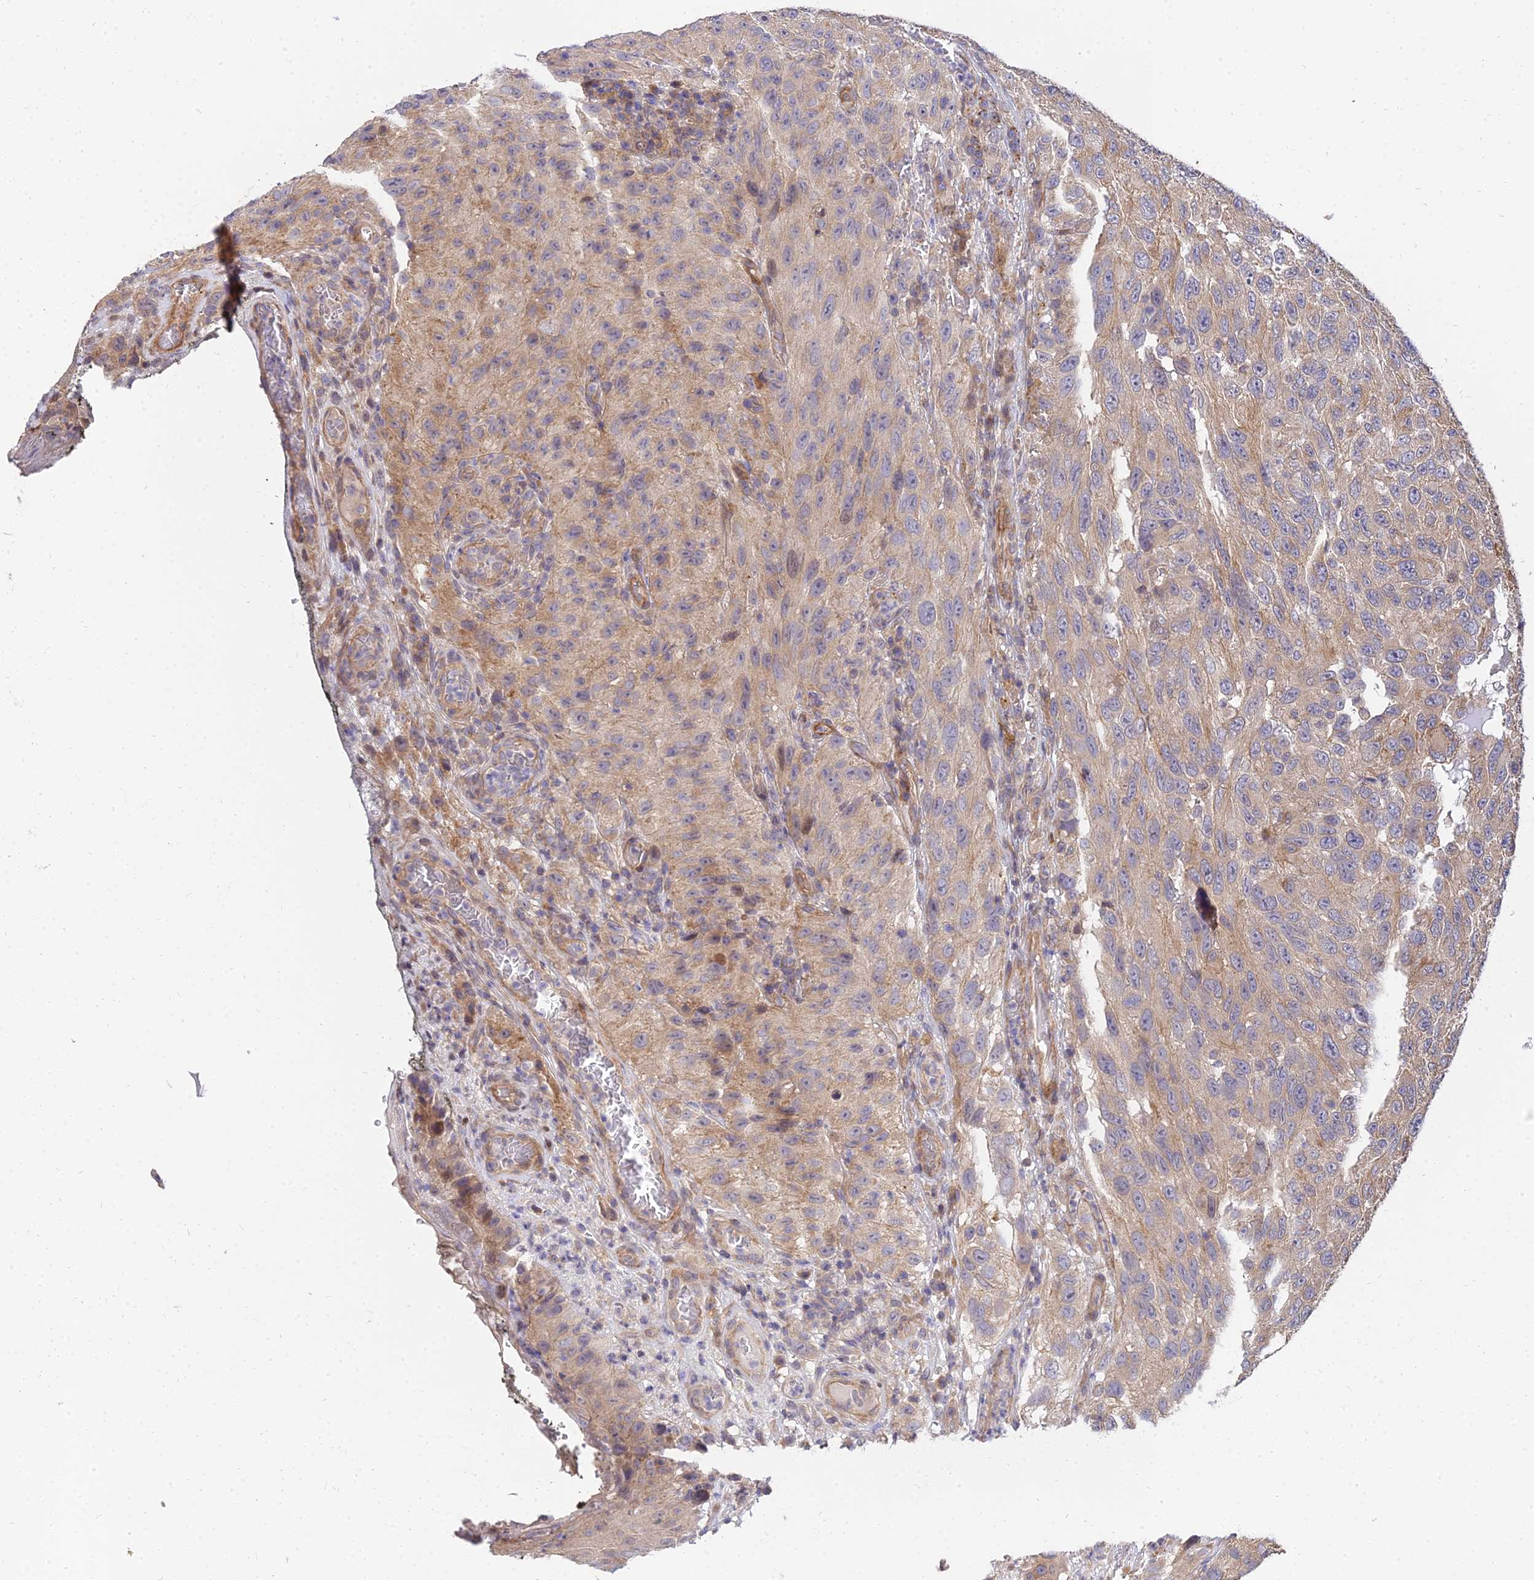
{"staining": {"intensity": "moderate", "quantity": ">75%", "location": "cytoplasmic/membranous"}, "tissue": "melanoma", "cell_type": "Tumor cells", "image_type": "cancer", "snomed": [{"axis": "morphology", "description": "Malignant melanoma, NOS"}, {"axis": "topography", "description": "Skin"}], "caption": "A micrograph showing moderate cytoplasmic/membranous expression in approximately >75% of tumor cells in melanoma, as visualized by brown immunohistochemical staining.", "gene": "ARL8B", "patient": {"sex": "female", "age": 96}}